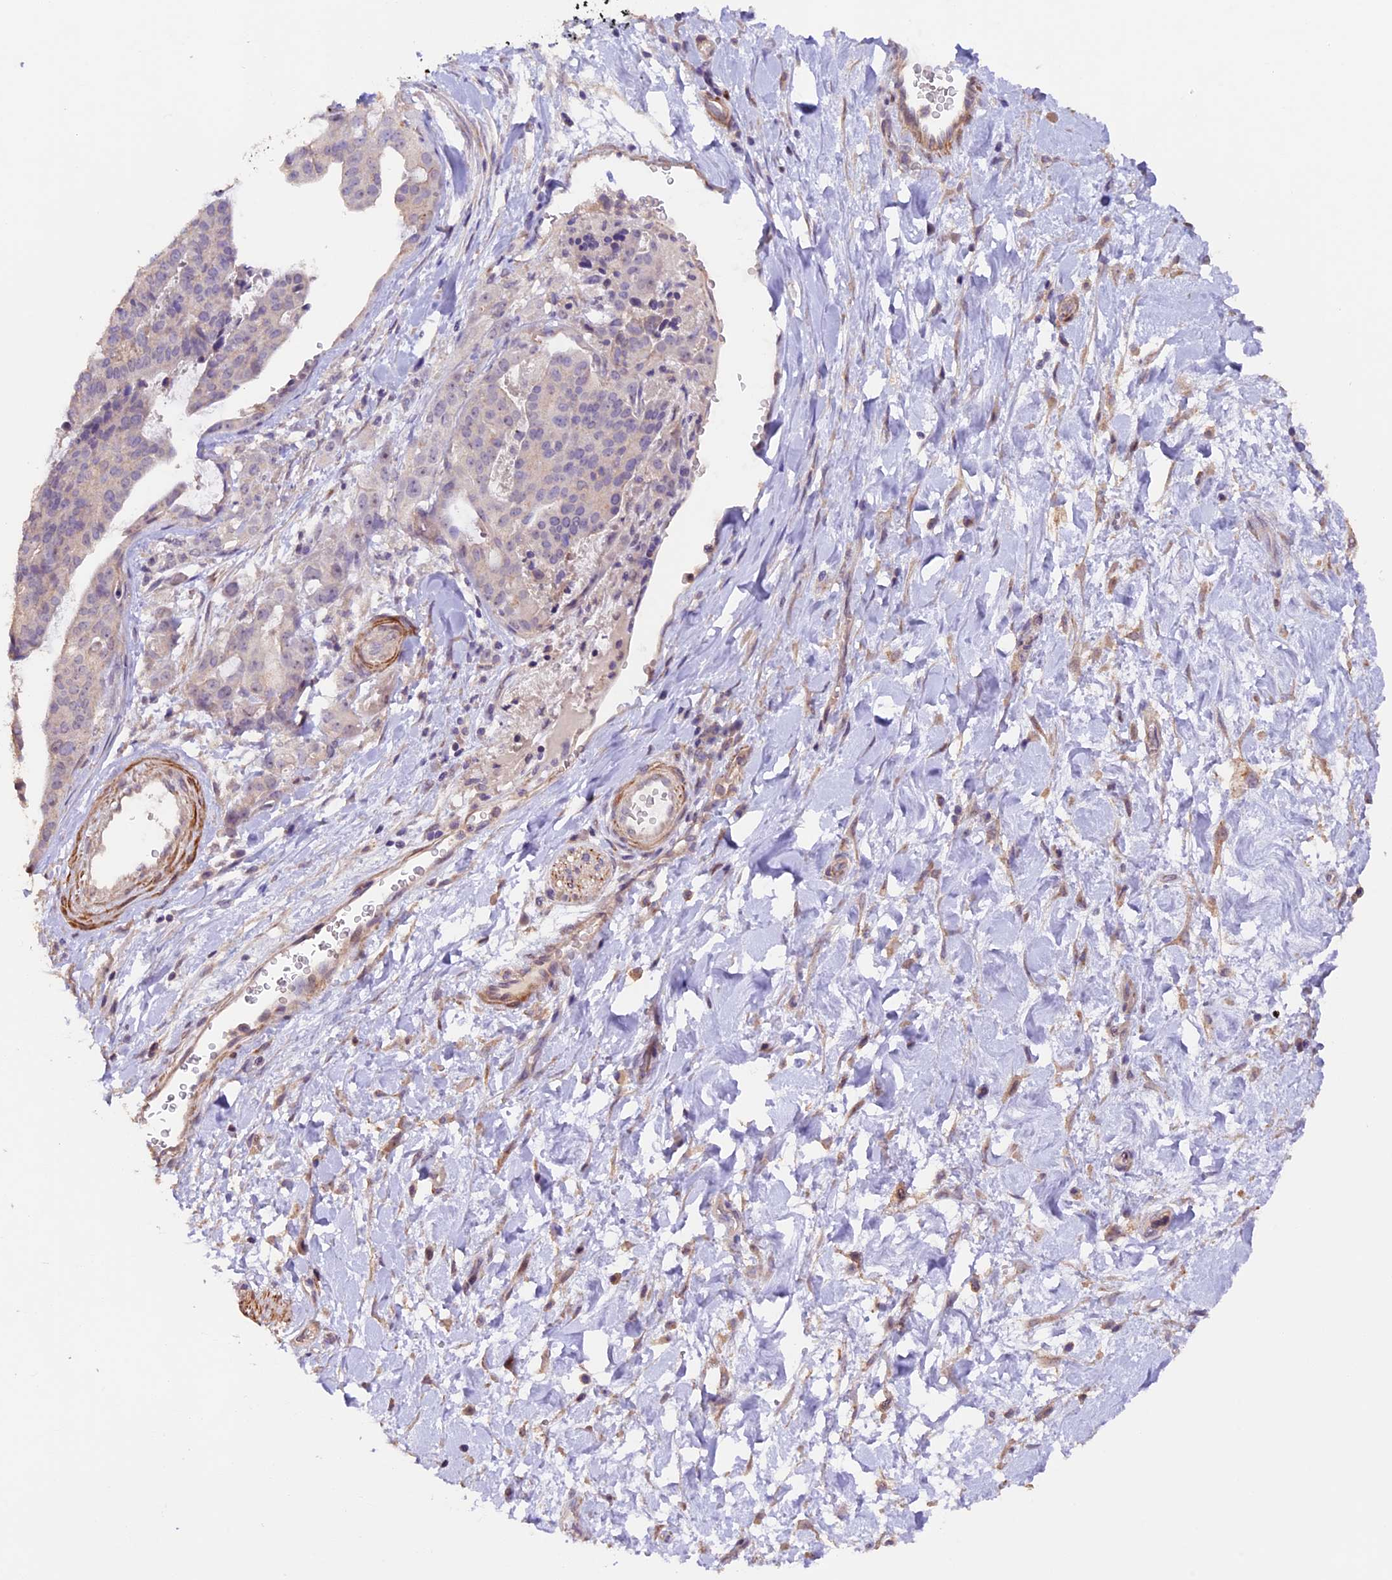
{"staining": {"intensity": "negative", "quantity": "none", "location": "none"}, "tissue": "stomach cancer", "cell_type": "Tumor cells", "image_type": "cancer", "snomed": [{"axis": "morphology", "description": "Adenocarcinoma, NOS"}, {"axis": "topography", "description": "Stomach"}], "caption": "This is an immunohistochemistry histopathology image of human adenocarcinoma (stomach). There is no positivity in tumor cells.", "gene": "GNB5", "patient": {"sex": "male", "age": 48}}